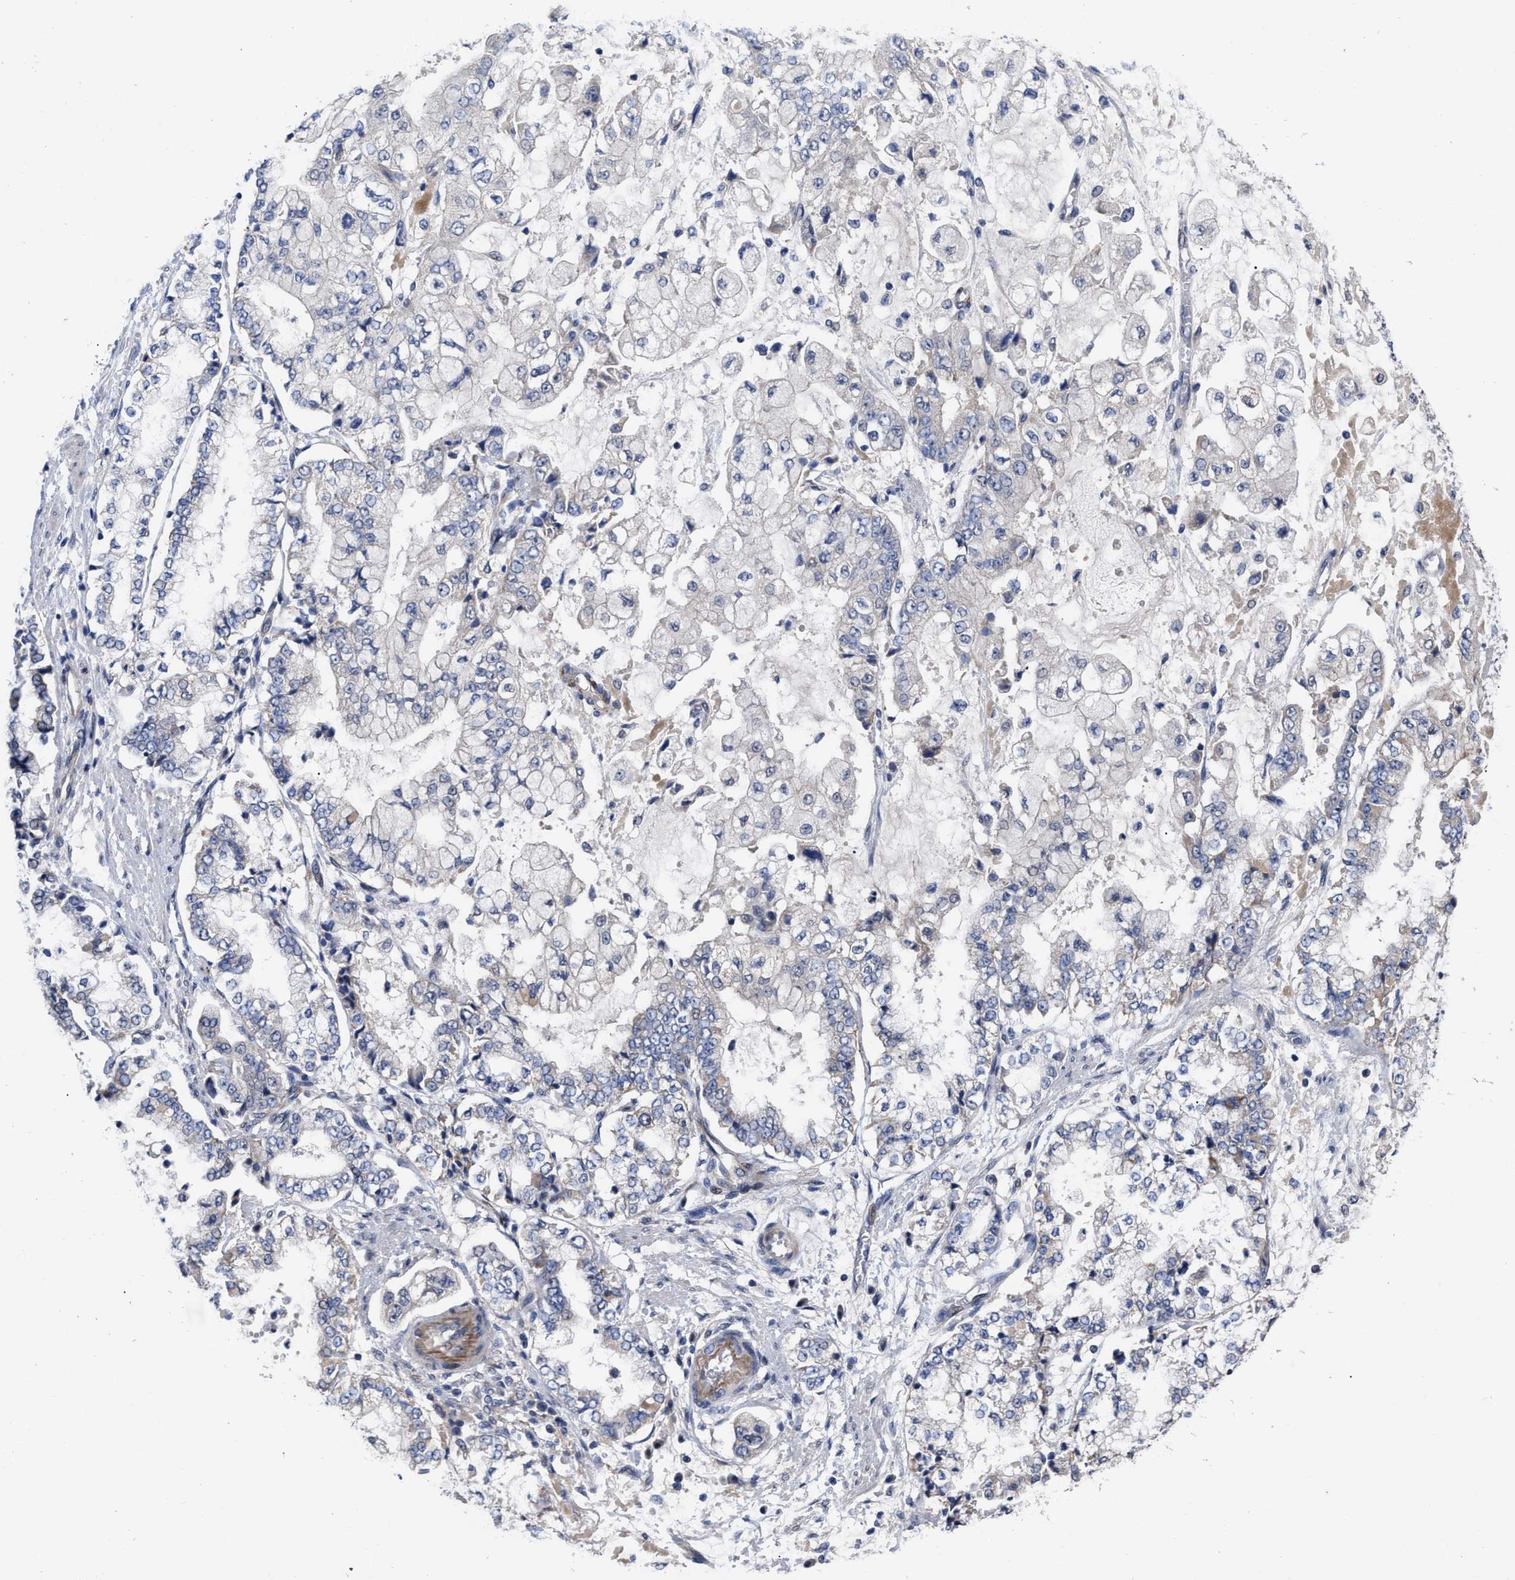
{"staining": {"intensity": "negative", "quantity": "none", "location": "none"}, "tissue": "stomach cancer", "cell_type": "Tumor cells", "image_type": "cancer", "snomed": [{"axis": "morphology", "description": "Adenocarcinoma, NOS"}, {"axis": "topography", "description": "Stomach"}], "caption": "High power microscopy photomicrograph of an immunohistochemistry photomicrograph of adenocarcinoma (stomach), revealing no significant staining in tumor cells. (Brightfield microscopy of DAB (3,3'-diaminobenzidine) immunohistochemistry (IHC) at high magnification).", "gene": "CCN5", "patient": {"sex": "male", "age": 76}}